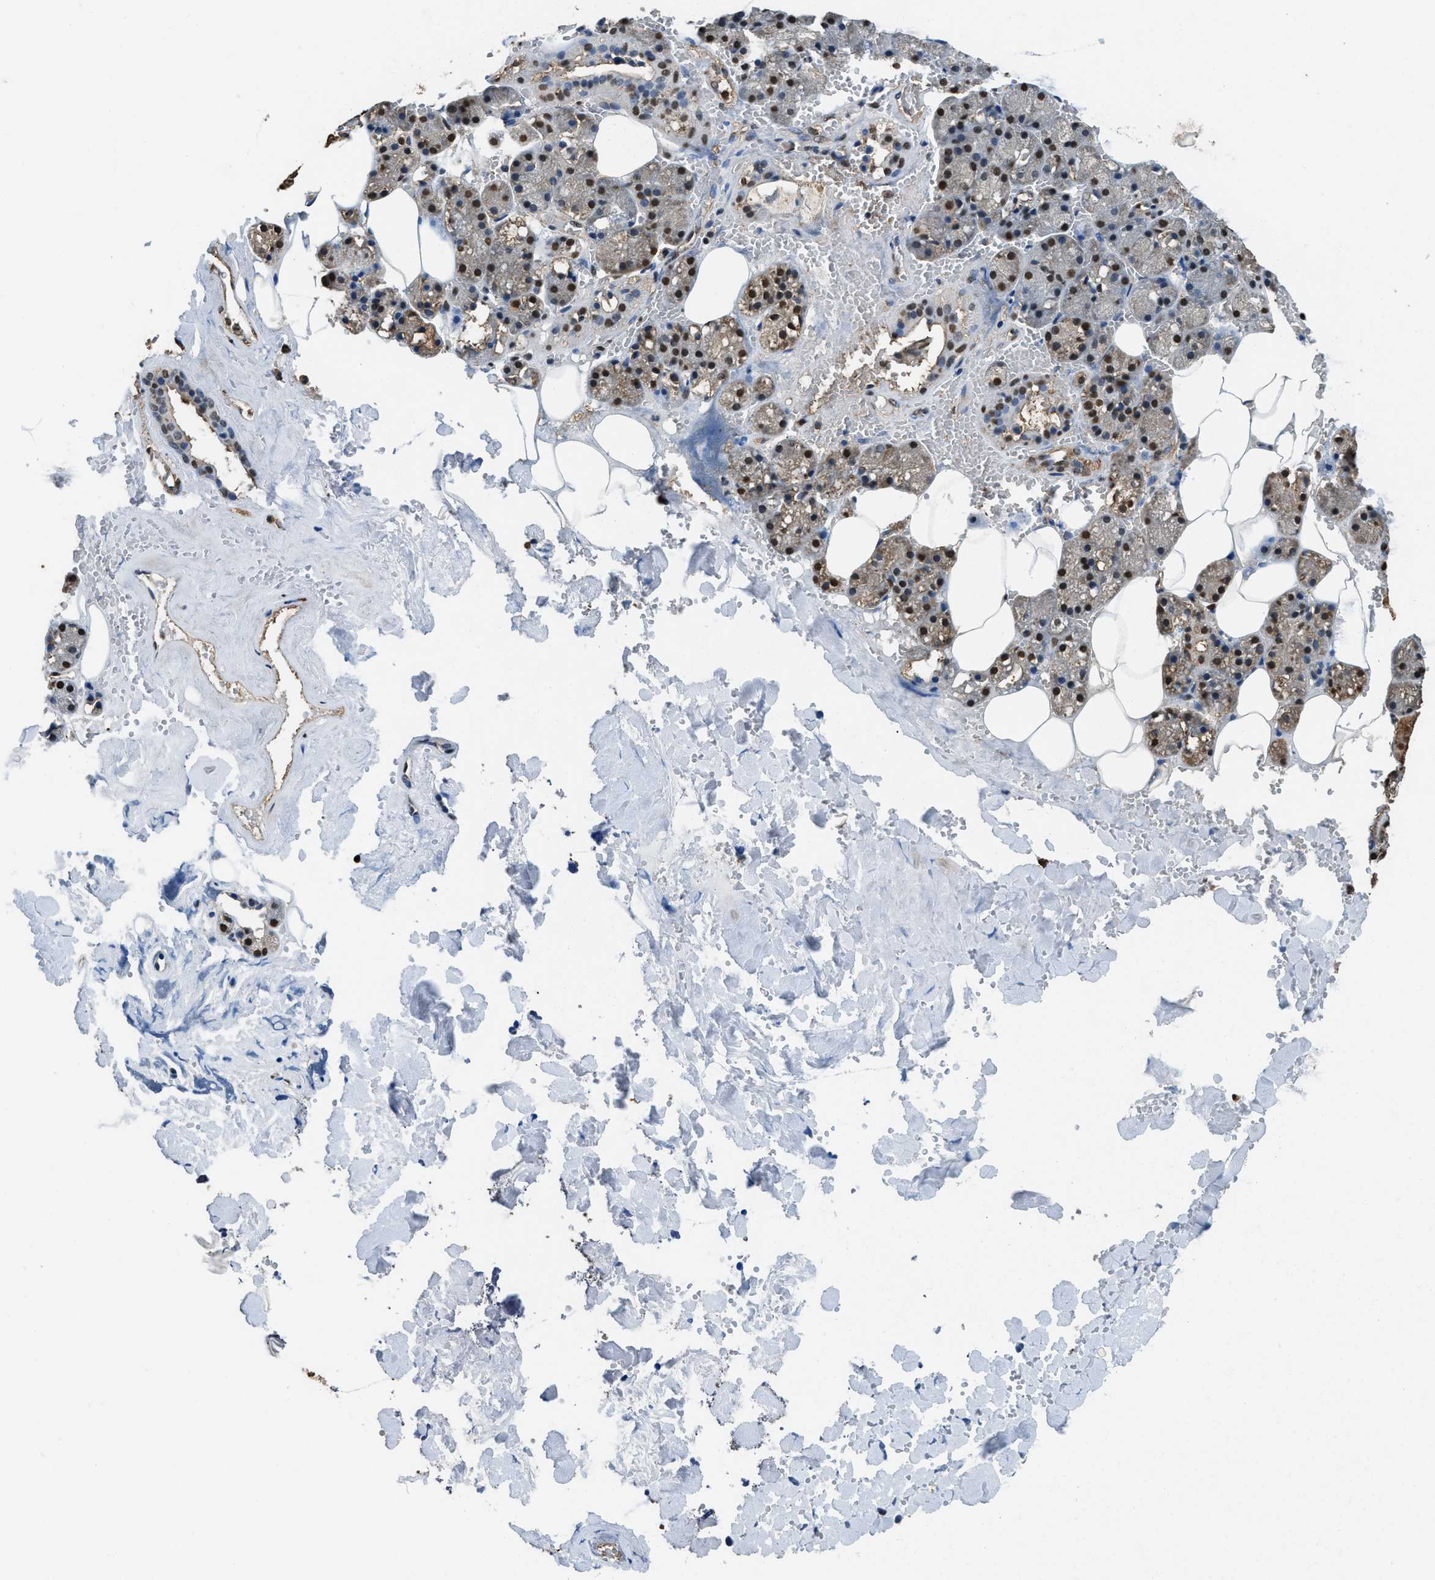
{"staining": {"intensity": "moderate", "quantity": ">75%", "location": "nuclear"}, "tissue": "salivary gland", "cell_type": "Glandular cells", "image_type": "normal", "snomed": [{"axis": "morphology", "description": "Normal tissue, NOS"}, {"axis": "topography", "description": "Salivary gland"}], "caption": "The photomicrograph exhibits immunohistochemical staining of benign salivary gland. There is moderate nuclear expression is identified in approximately >75% of glandular cells. Ihc stains the protein of interest in brown and the nuclei are stained blue.", "gene": "GAPDH", "patient": {"sex": "male", "age": 62}}